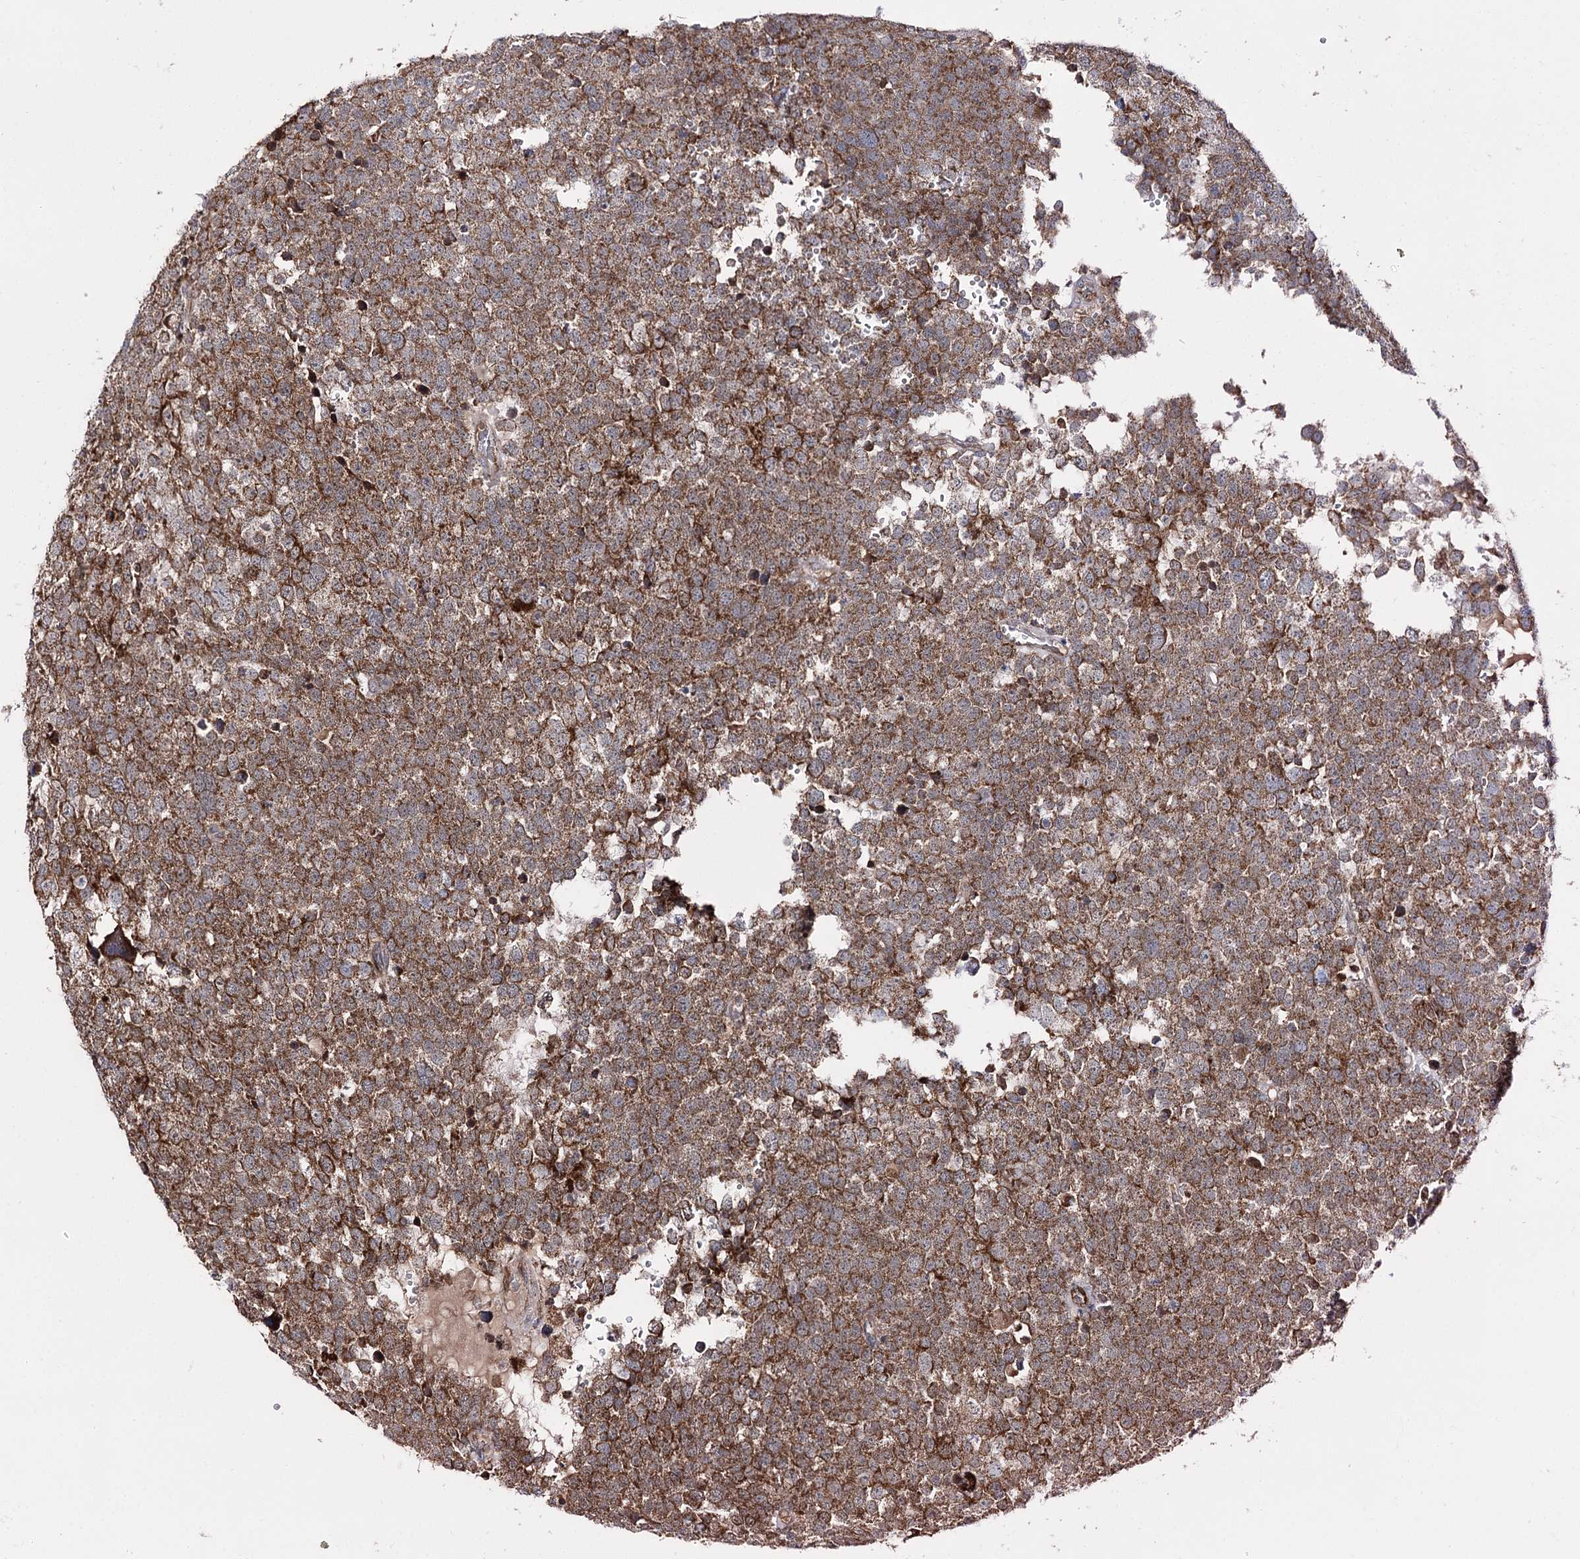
{"staining": {"intensity": "moderate", "quantity": ">75%", "location": "cytoplasmic/membranous"}, "tissue": "testis cancer", "cell_type": "Tumor cells", "image_type": "cancer", "snomed": [{"axis": "morphology", "description": "Seminoma, NOS"}, {"axis": "topography", "description": "Testis"}], "caption": "A photomicrograph of testis seminoma stained for a protein displays moderate cytoplasmic/membranous brown staining in tumor cells.", "gene": "CBR4", "patient": {"sex": "male", "age": 71}}